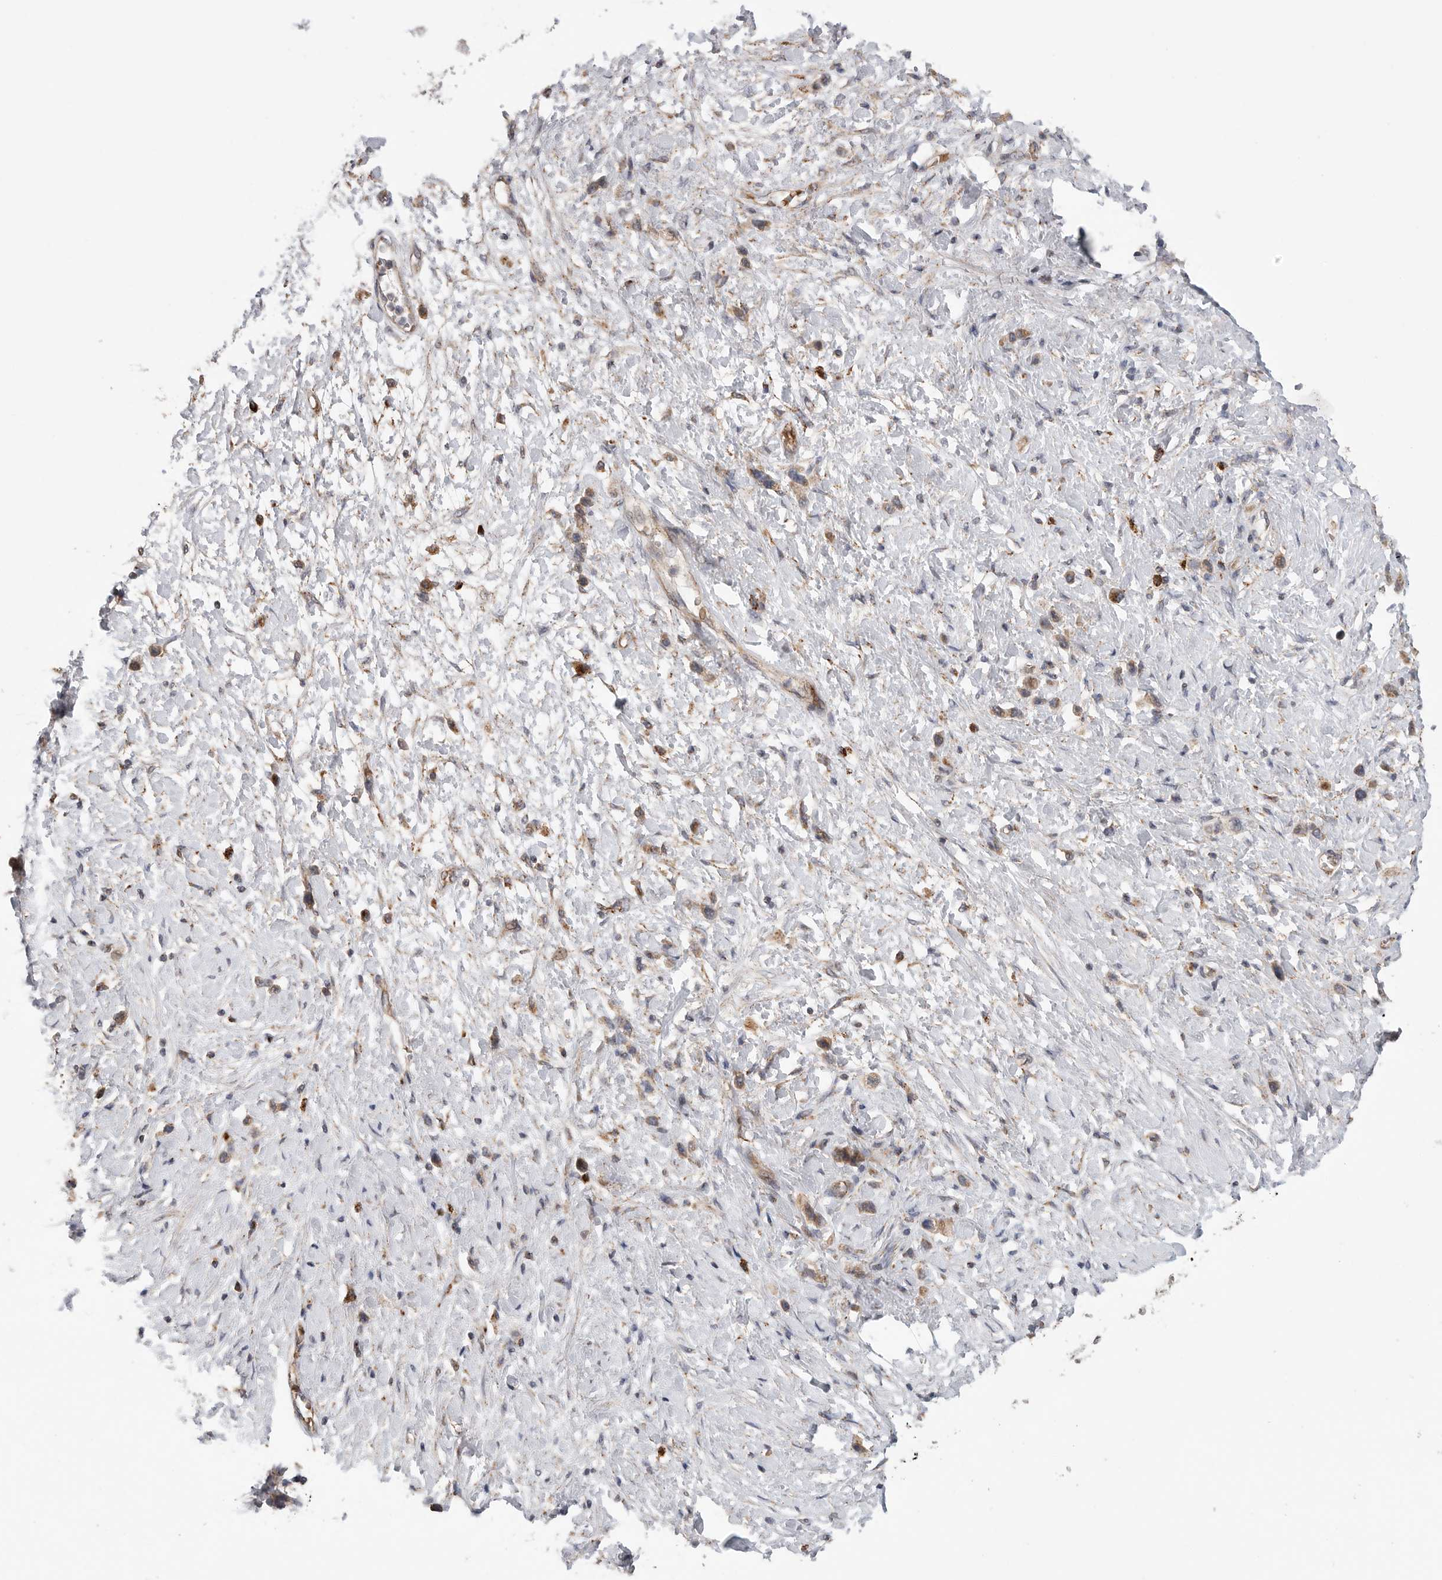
{"staining": {"intensity": "moderate", "quantity": ">75%", "location": "cytoplasmic/membranous"}, "tissue": "stomach cancer", "cell_type": "Tumor cells", "image_type": "cancer", "snomed": [{"axis": "morphology", "description": "Adenocarcinoma, NOS"}, {"axis": "topography", "description": "Stomach"}], "caption": "Adenocarcinoma (stomach) stained with a protein marker exhibits moderate staining in tumor cells.", "gene": "GALNS", "patient": {"sex": "female", "age": 65}}